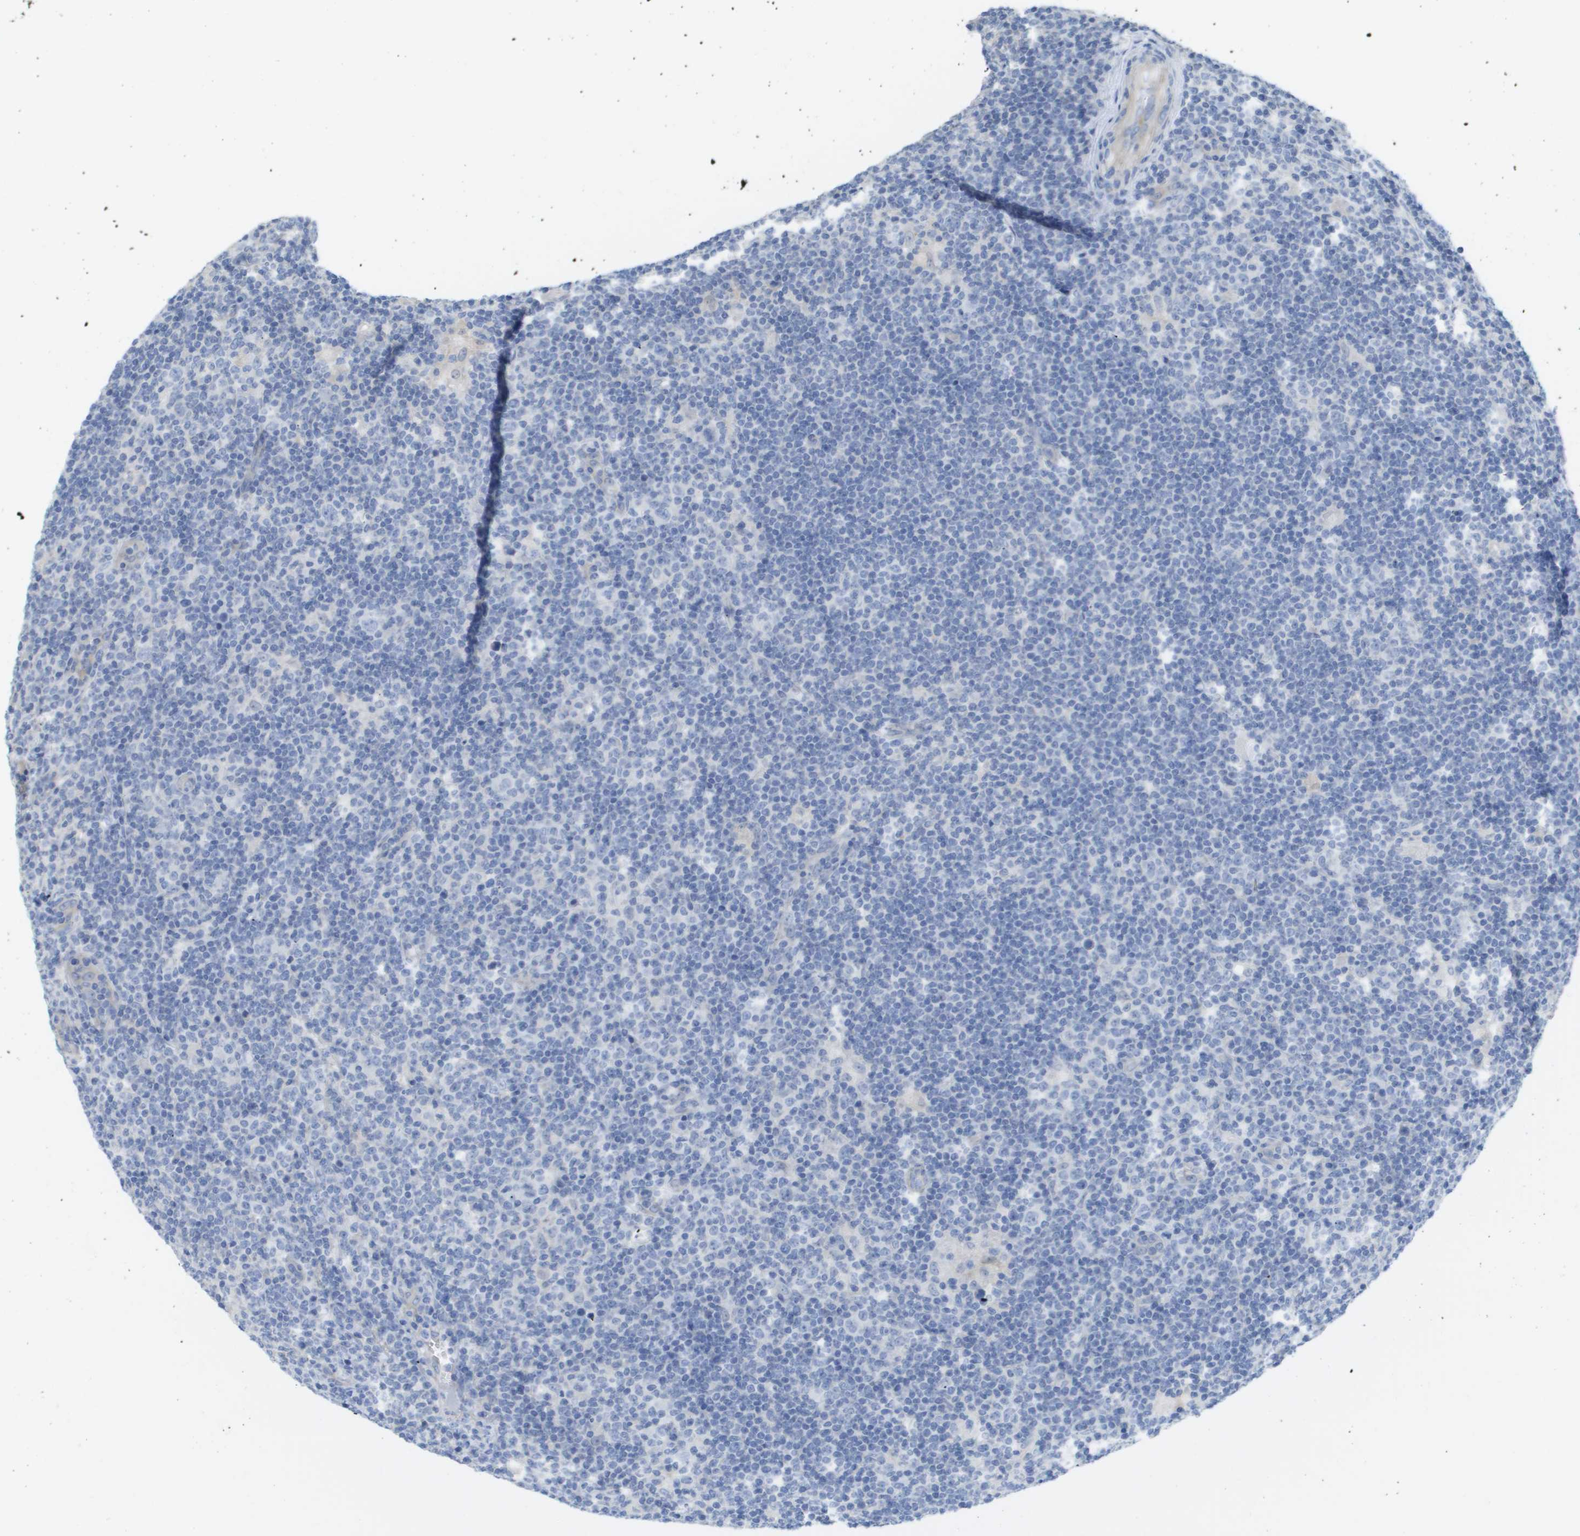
{"staining": {"intensity": "negative", "quantity": "none", "location": "none"}, "tissue": "lymphoma", "cell_type": "Tumor cells", "image_type": "cancer", "snomed": [{"axis": "morphology", "description": "Hodgkin's disease, NOS"}, {"axis": "topography", "description": "Lymph node"}], "caption": "Immunohistochemistry histopathology image of neoplastic tissue: human Hodgkin's disease stained with DAB shows no significant protein expression in tumor cells.", "gene": "MYL3", "patient": {"sex": "female", "age": 57}}